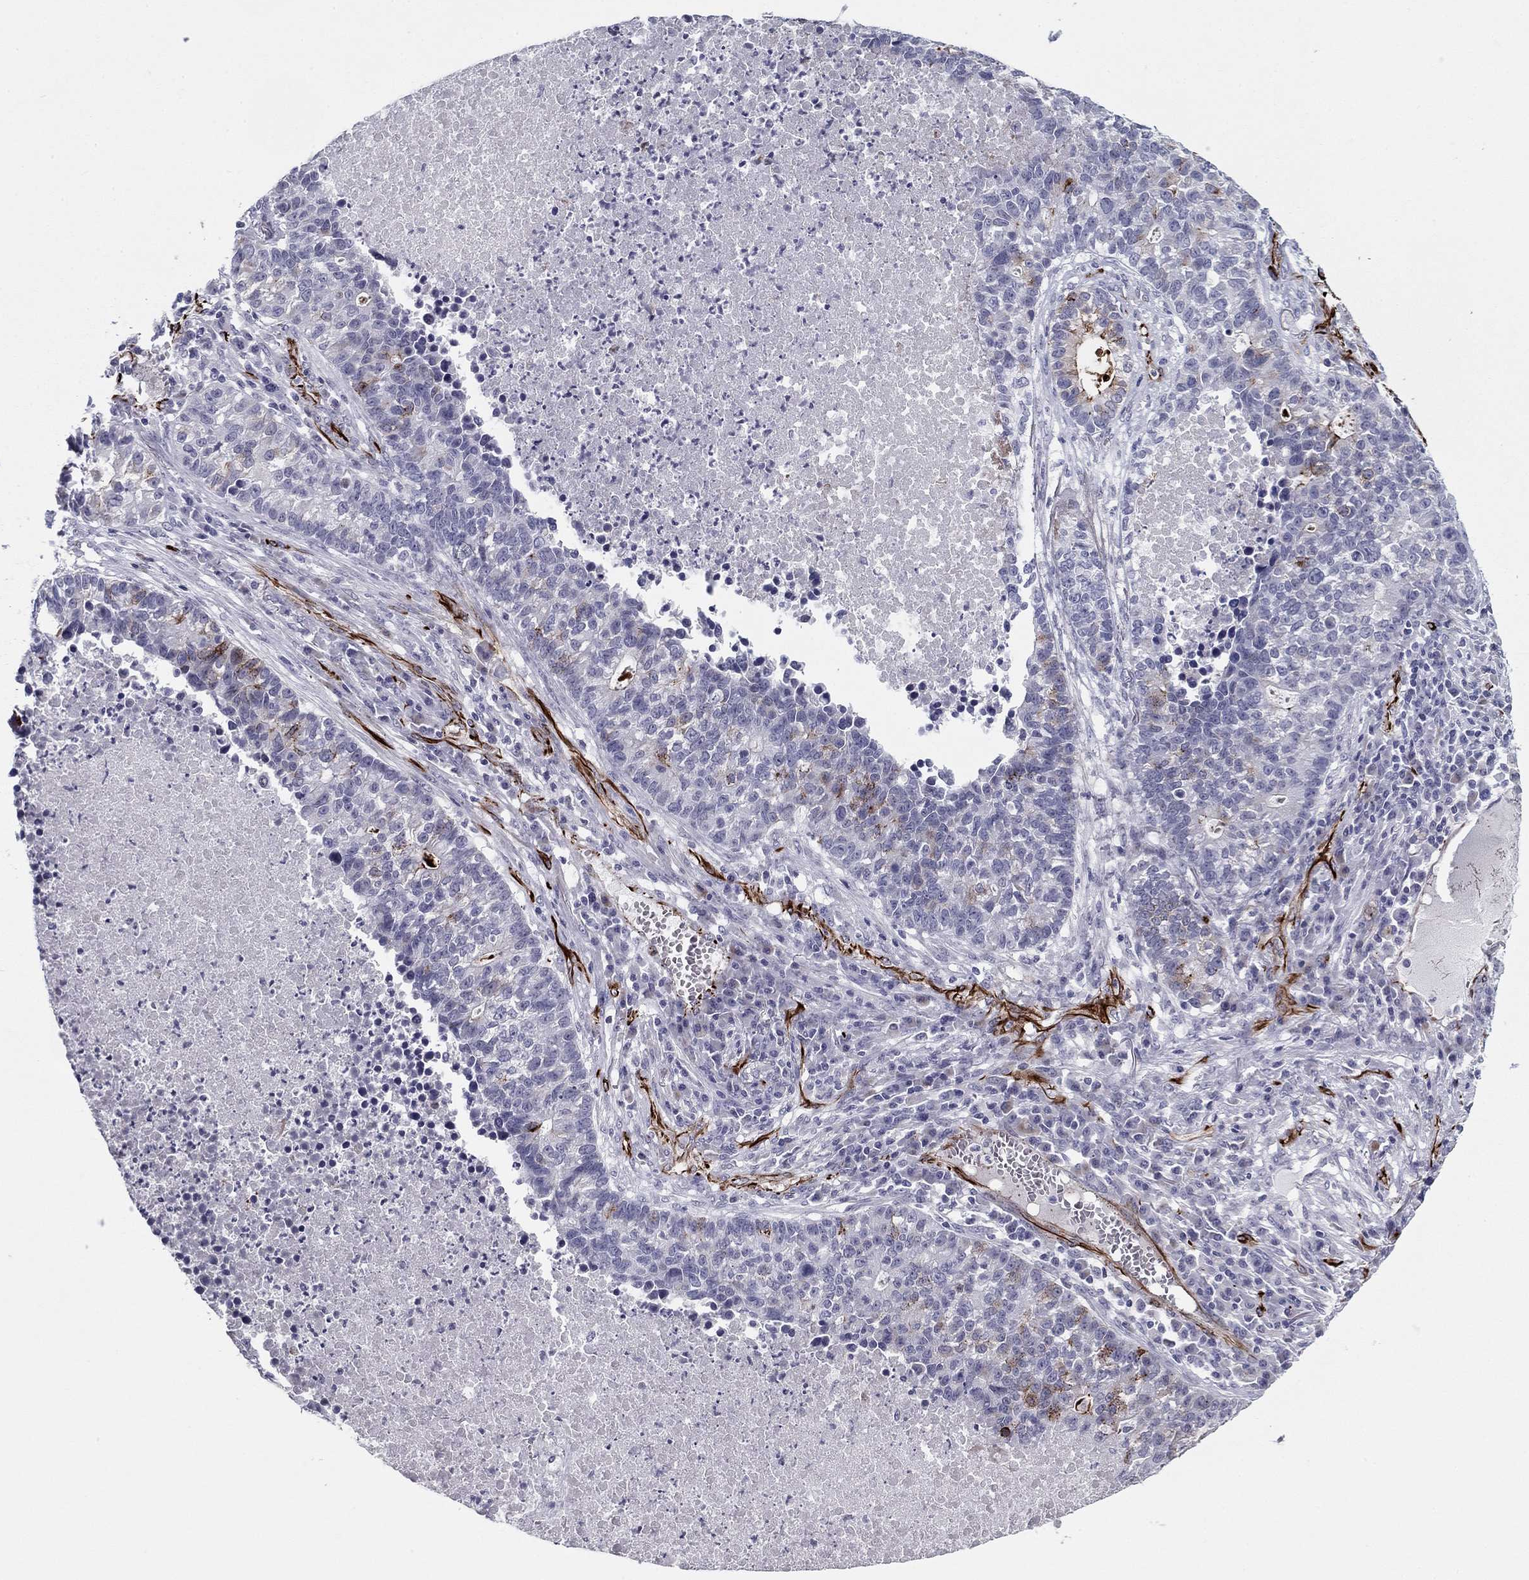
{"staining": {"intensity": "negative", "quantity": "none", "location": "none"}, "tissue": "lung cancer", "cell_type": "Tumor cells", "image_type": "cancer", "snomed": [{"axis": "morphology", "description": "Adenocarcinoma, NOS"}, {"axis": "topography", "description": "Lung"}], "caption": "Image shows no significant protein staining in tumor cells of adenocarcinoma (lung).", "gene": "ANKS4B", "patient": {"sex": "male", "age": 57}}